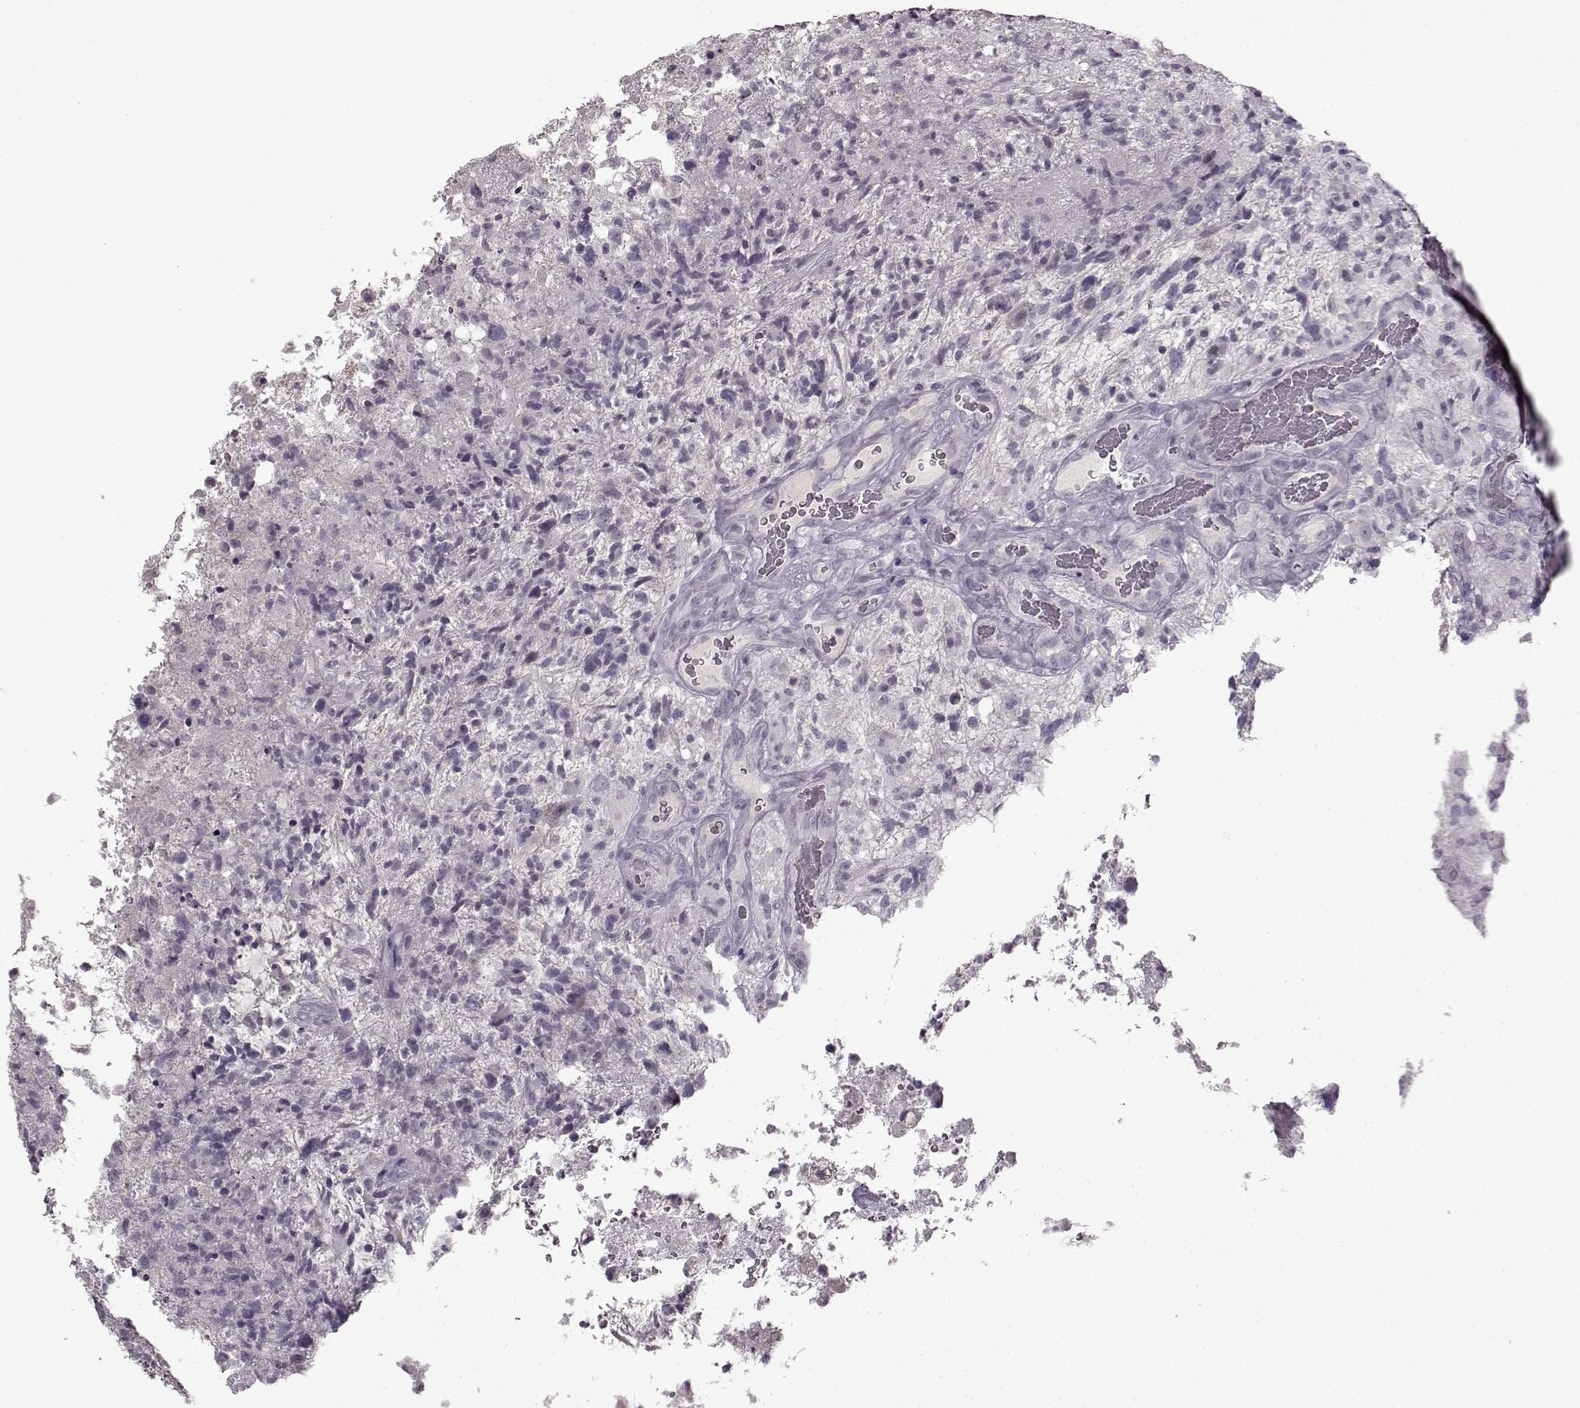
{"staining": {"intensity": "negative", "quantity": "none", "location": "none"}, "tissue": "glioma", "cell_type": "Tumor cells", "image_type": "cancer", "snomed": [{"axis": "morphology", "description": "Glioma, malignant, High grade"}, {"axis": "topography", "description": "Brain"}], "caption": "The immunohistochemistry histopathology image has no significant positivity in tumor cells of glioma tissue. (Stains: DAB immunohistochemistry with hematoxylin counter stain, Microscopy: brightfield microscopy at high magnification).", "gene": "LHB", "patient": {"sex": "female", "age": 71}}